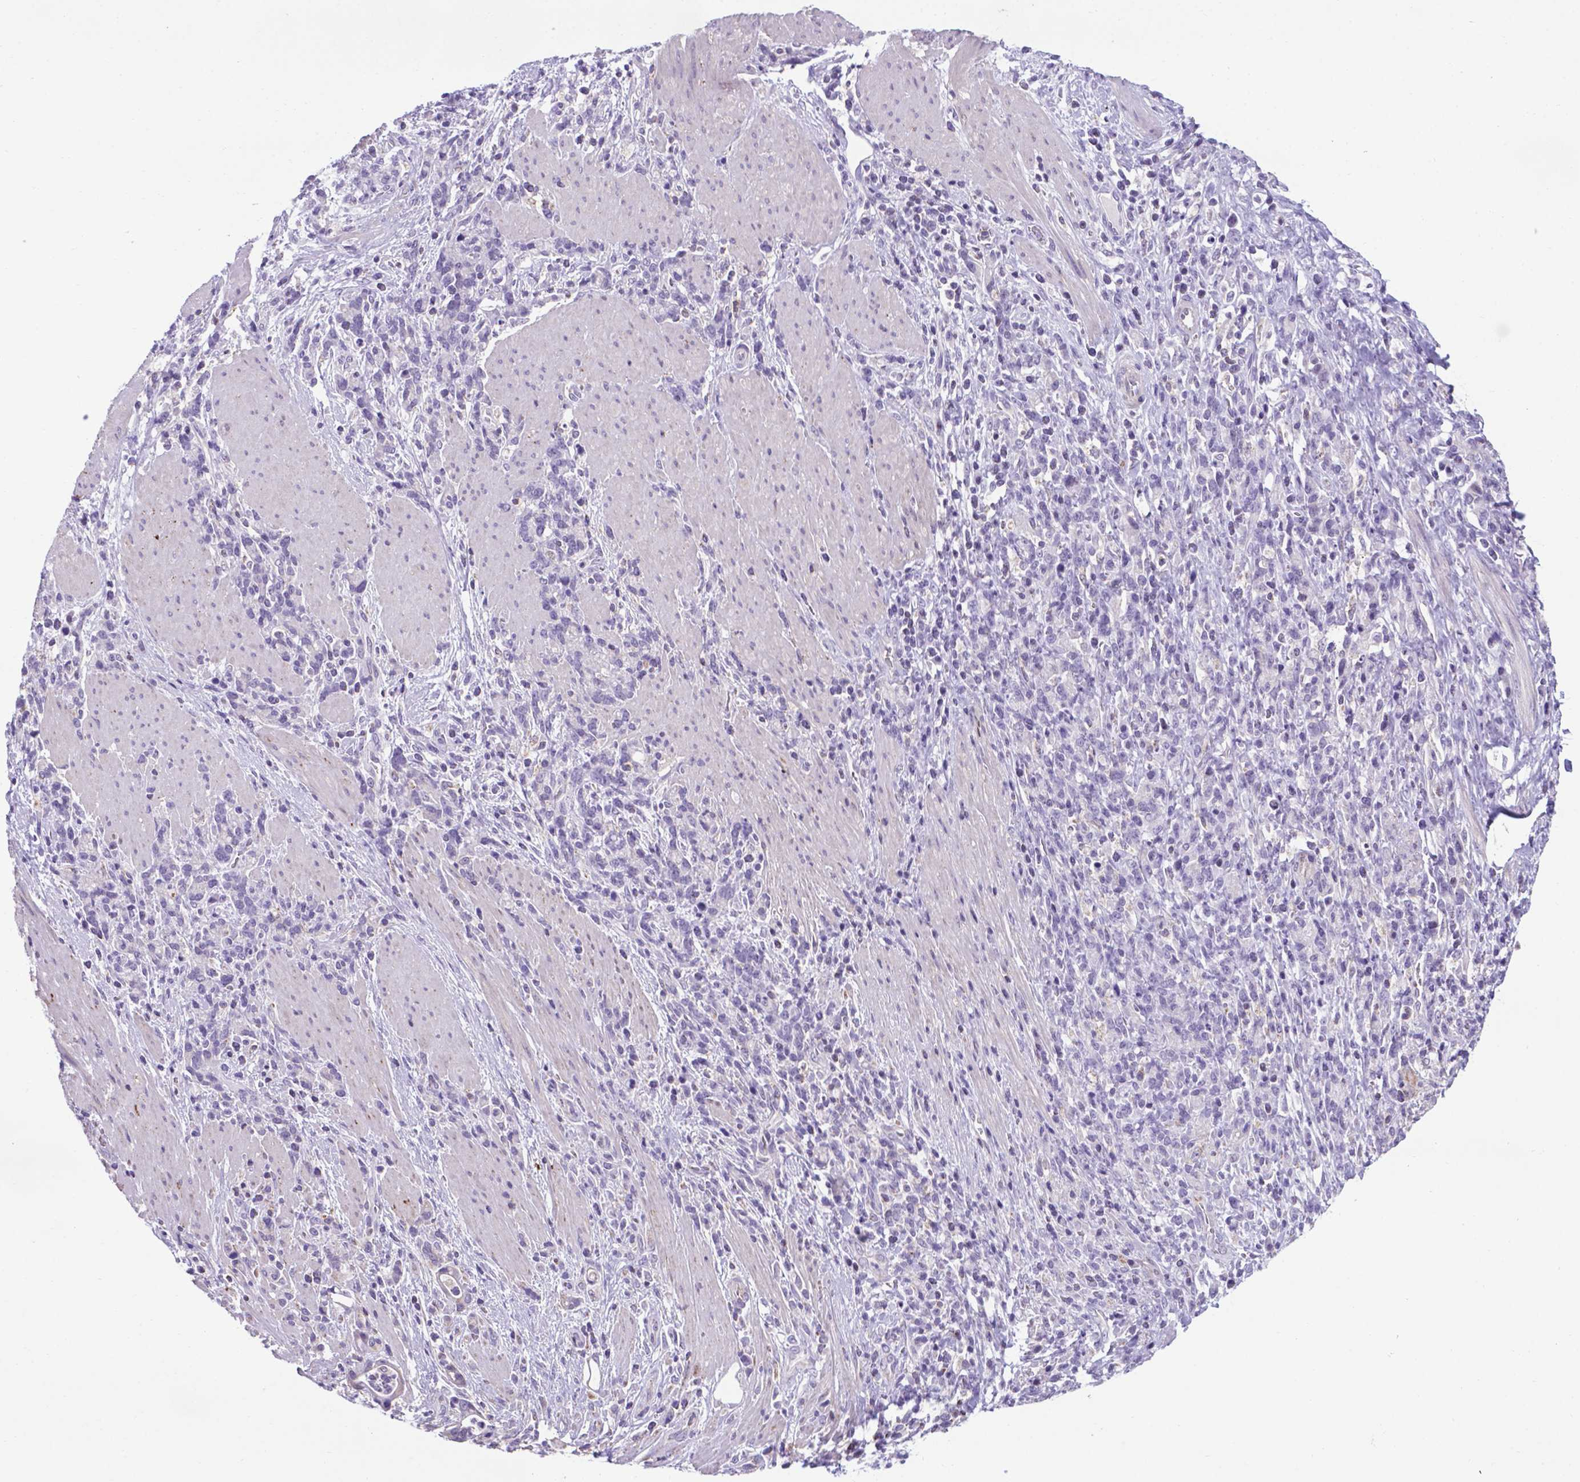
{"staining": {"intensity": "negative", "quantity": "none", "location": "none"}, "tissue": "stomach cancer", "cell_type": "Tumor cells", "image_type": "cancer", "snomed": [{"axis": "morphology", "description": "Adenocarcinoma, NOS"}, {"axis": "topography", "description": "Stomach"}], "caption": "There is no significant staining in tumor cells of stomach adenocarcinoma. Nuclei are stained in blue.", "gene": "POU3F3", "patient": {"sex": "female", "age": 57}}